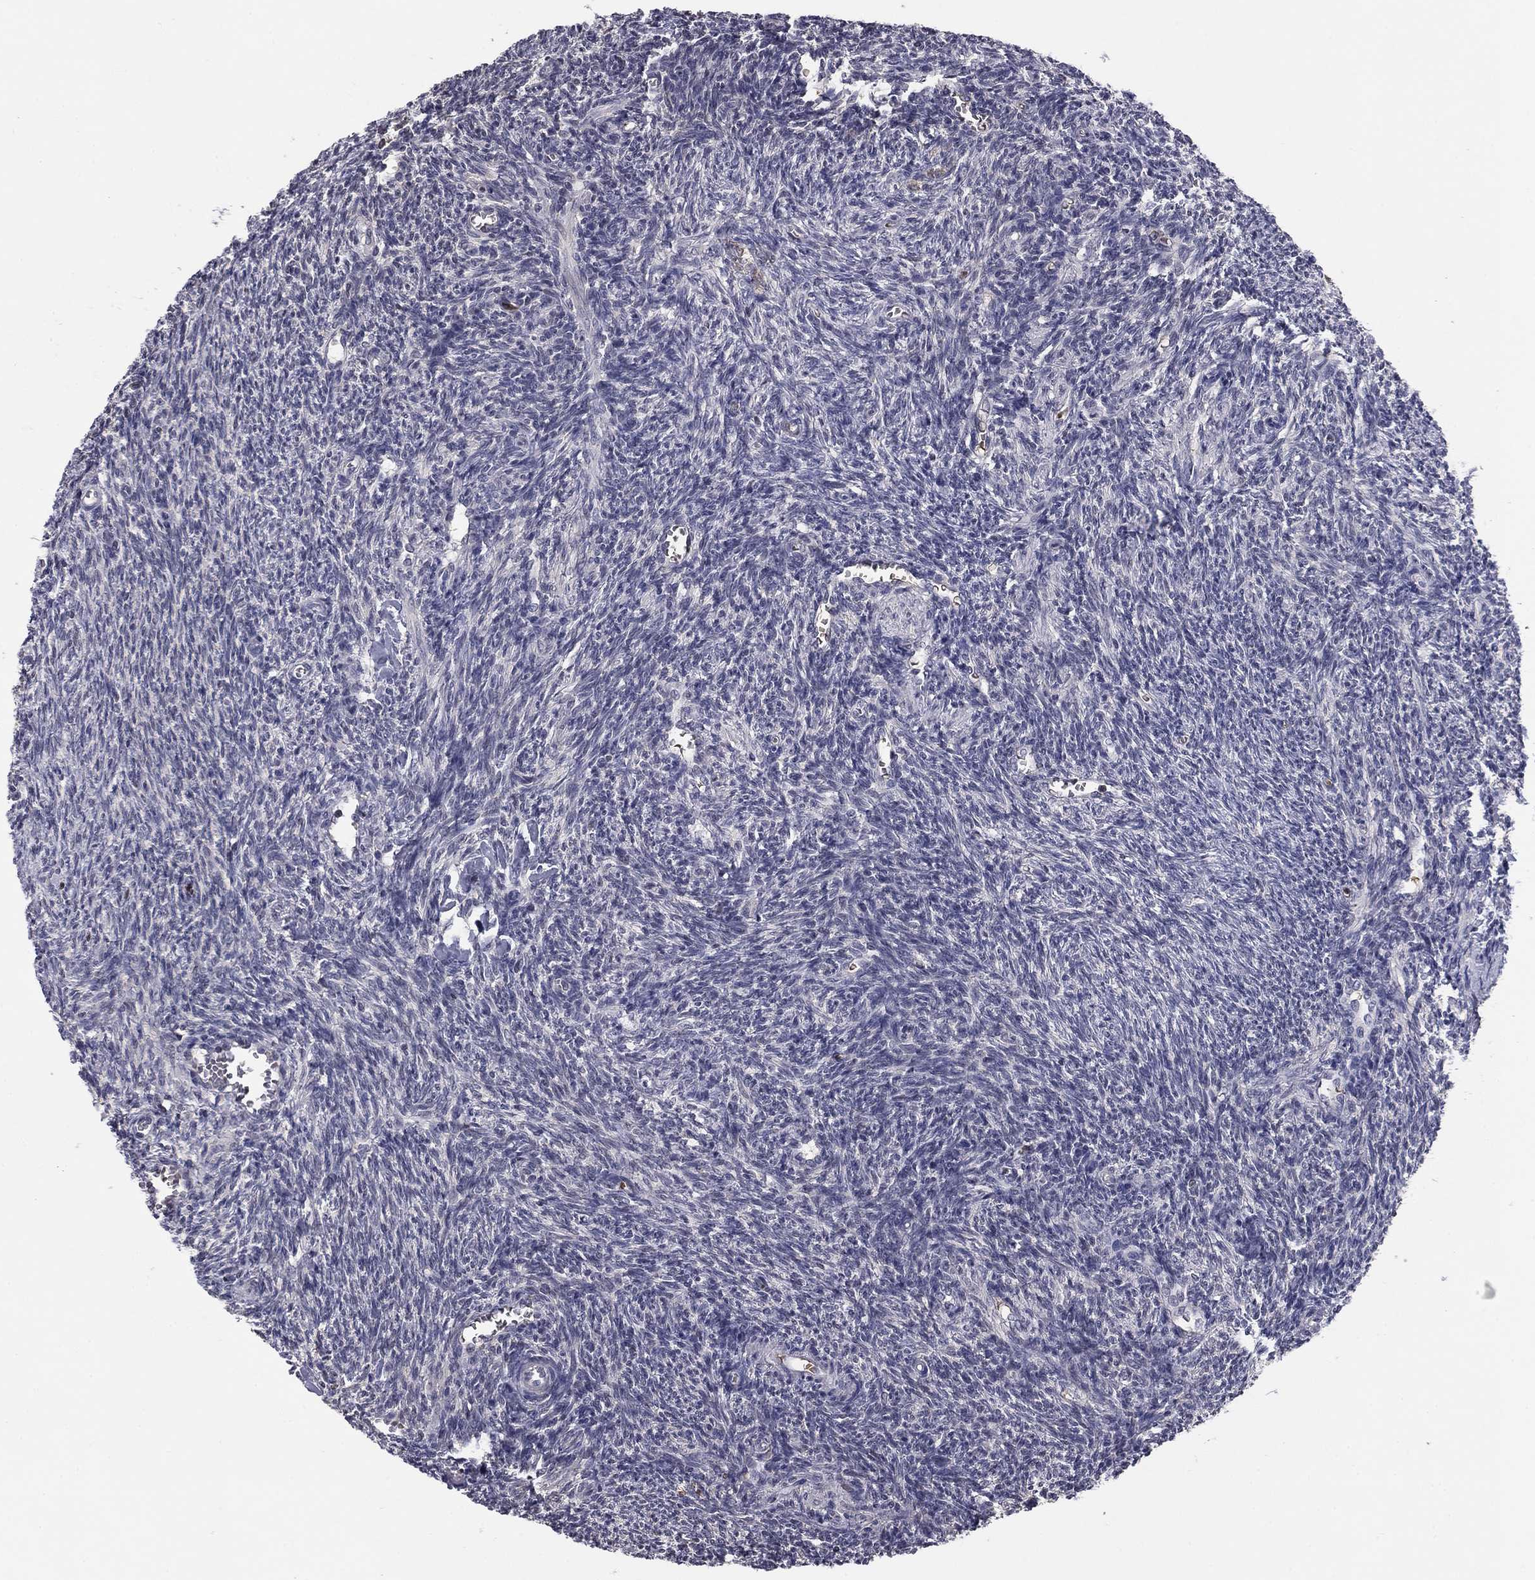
{"staining": {"intensity": "negative", "quantity": "none", "location": "none"}, "tissue": "ovary", "cell_type": "Follicle cells", "image_type": "normal", "snomed": [{"axis": "morphology", "description": "Normal tissue, NOS"}, {"axis": "topography", "description": "Ovary"}], "caption": "This is an IHC micrograph of unremarkable human ovary. There is no staining in follicle cells.", "gene": "HSPB2", "patient": {"sex": "female", "age": 27}}